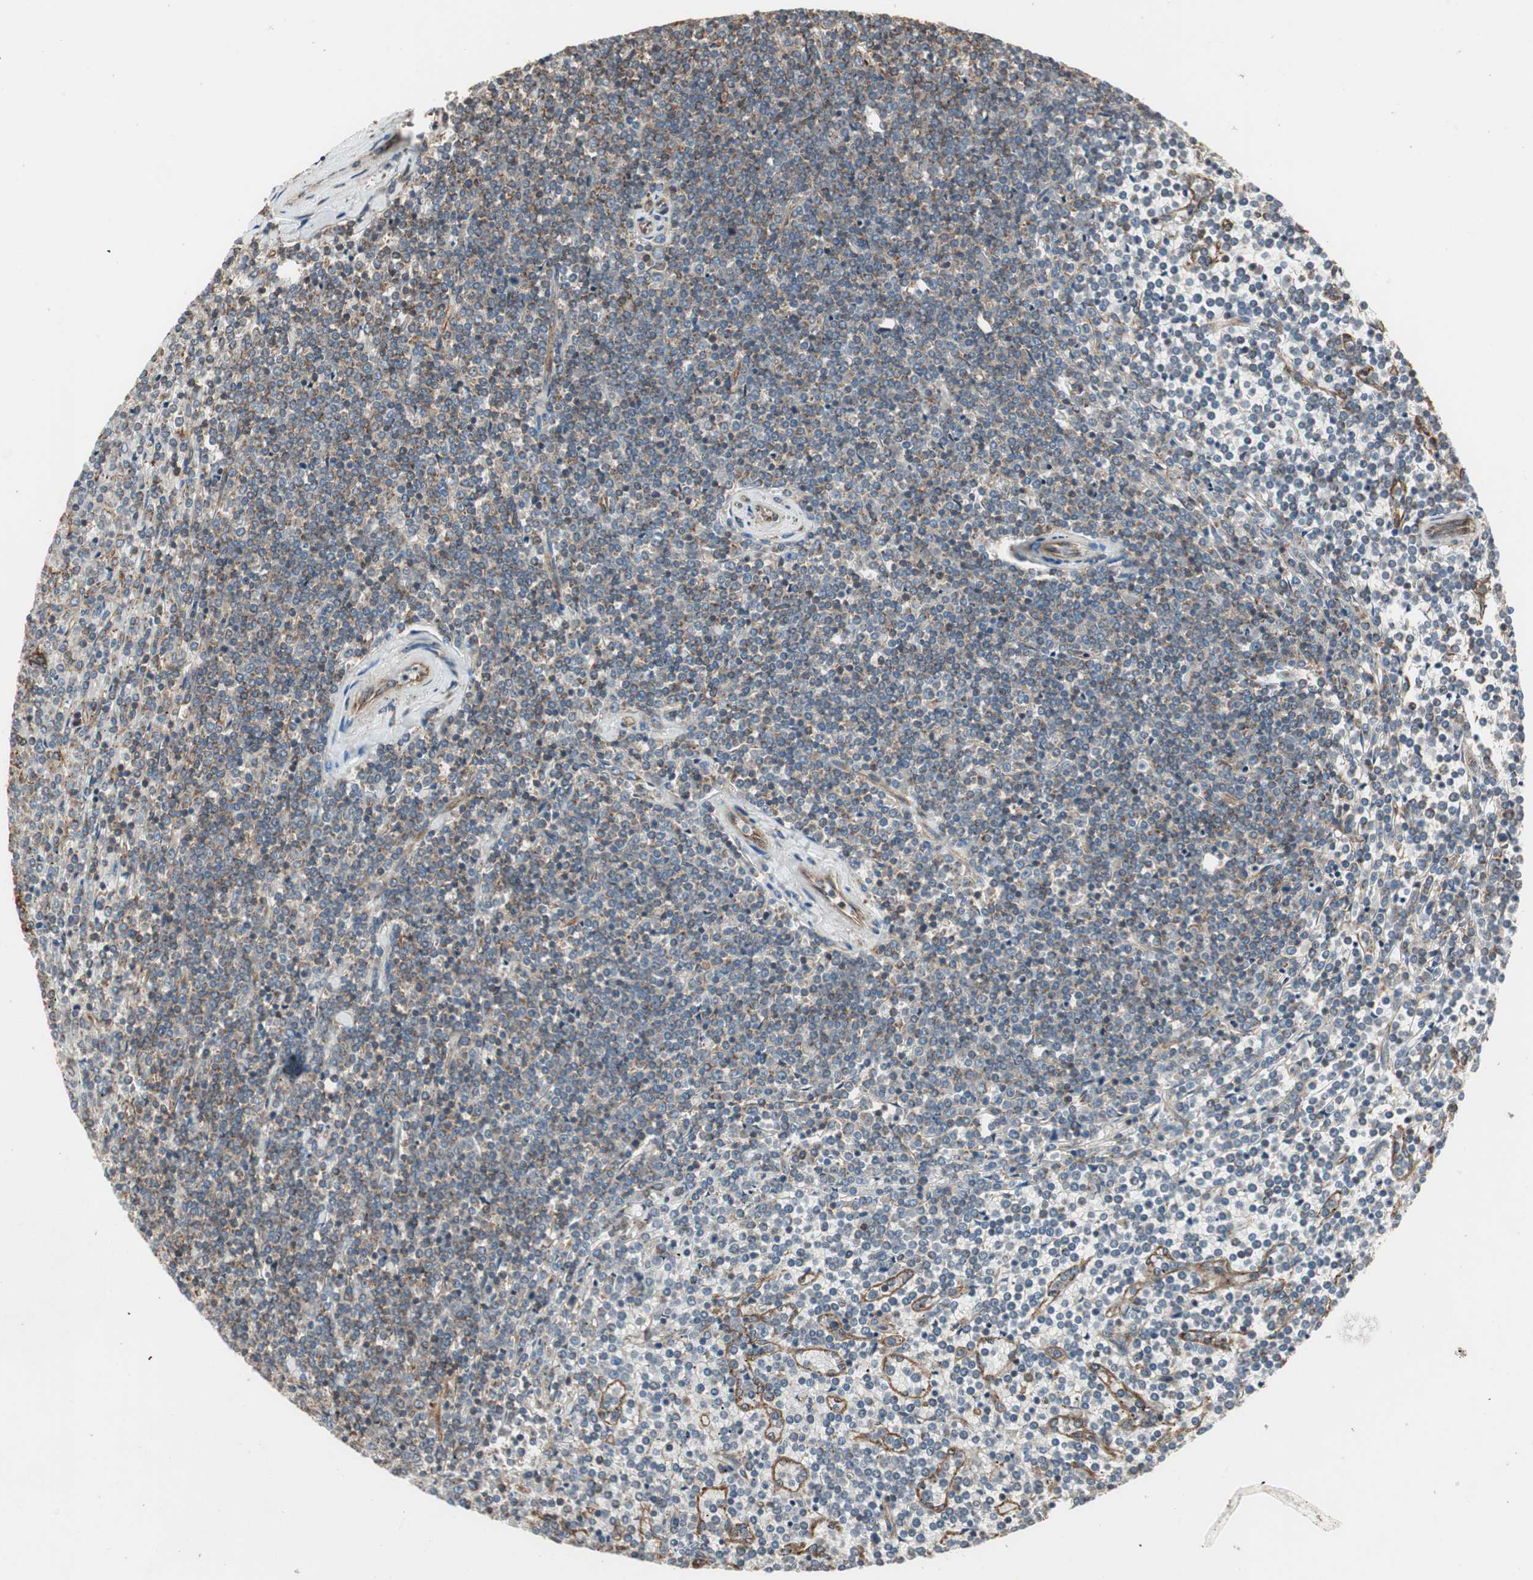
{"staining": {"intensity": "moderate", "quantity": ">75%", "location": "cytoplasmic/membranous"}, "tissue": "lymphoma", "cell_type": "Tumor cells", "image_type": "cancer", "snomed": [{"axis": "morphology", "description": "Malignant lymphoma, non-Hodgkin's type, Low grade"}, {"axis": "topography", "description": "Spleen"}], "caption": "This image demonstrates immunohistochemistry (IHC) staining of human lymphoma, with medium moderate cytoplasmic/membranous expression in approximately >75% of tumor cells.", "gene": "H6PD", "patient": {"sex": "female", "age": 19}}